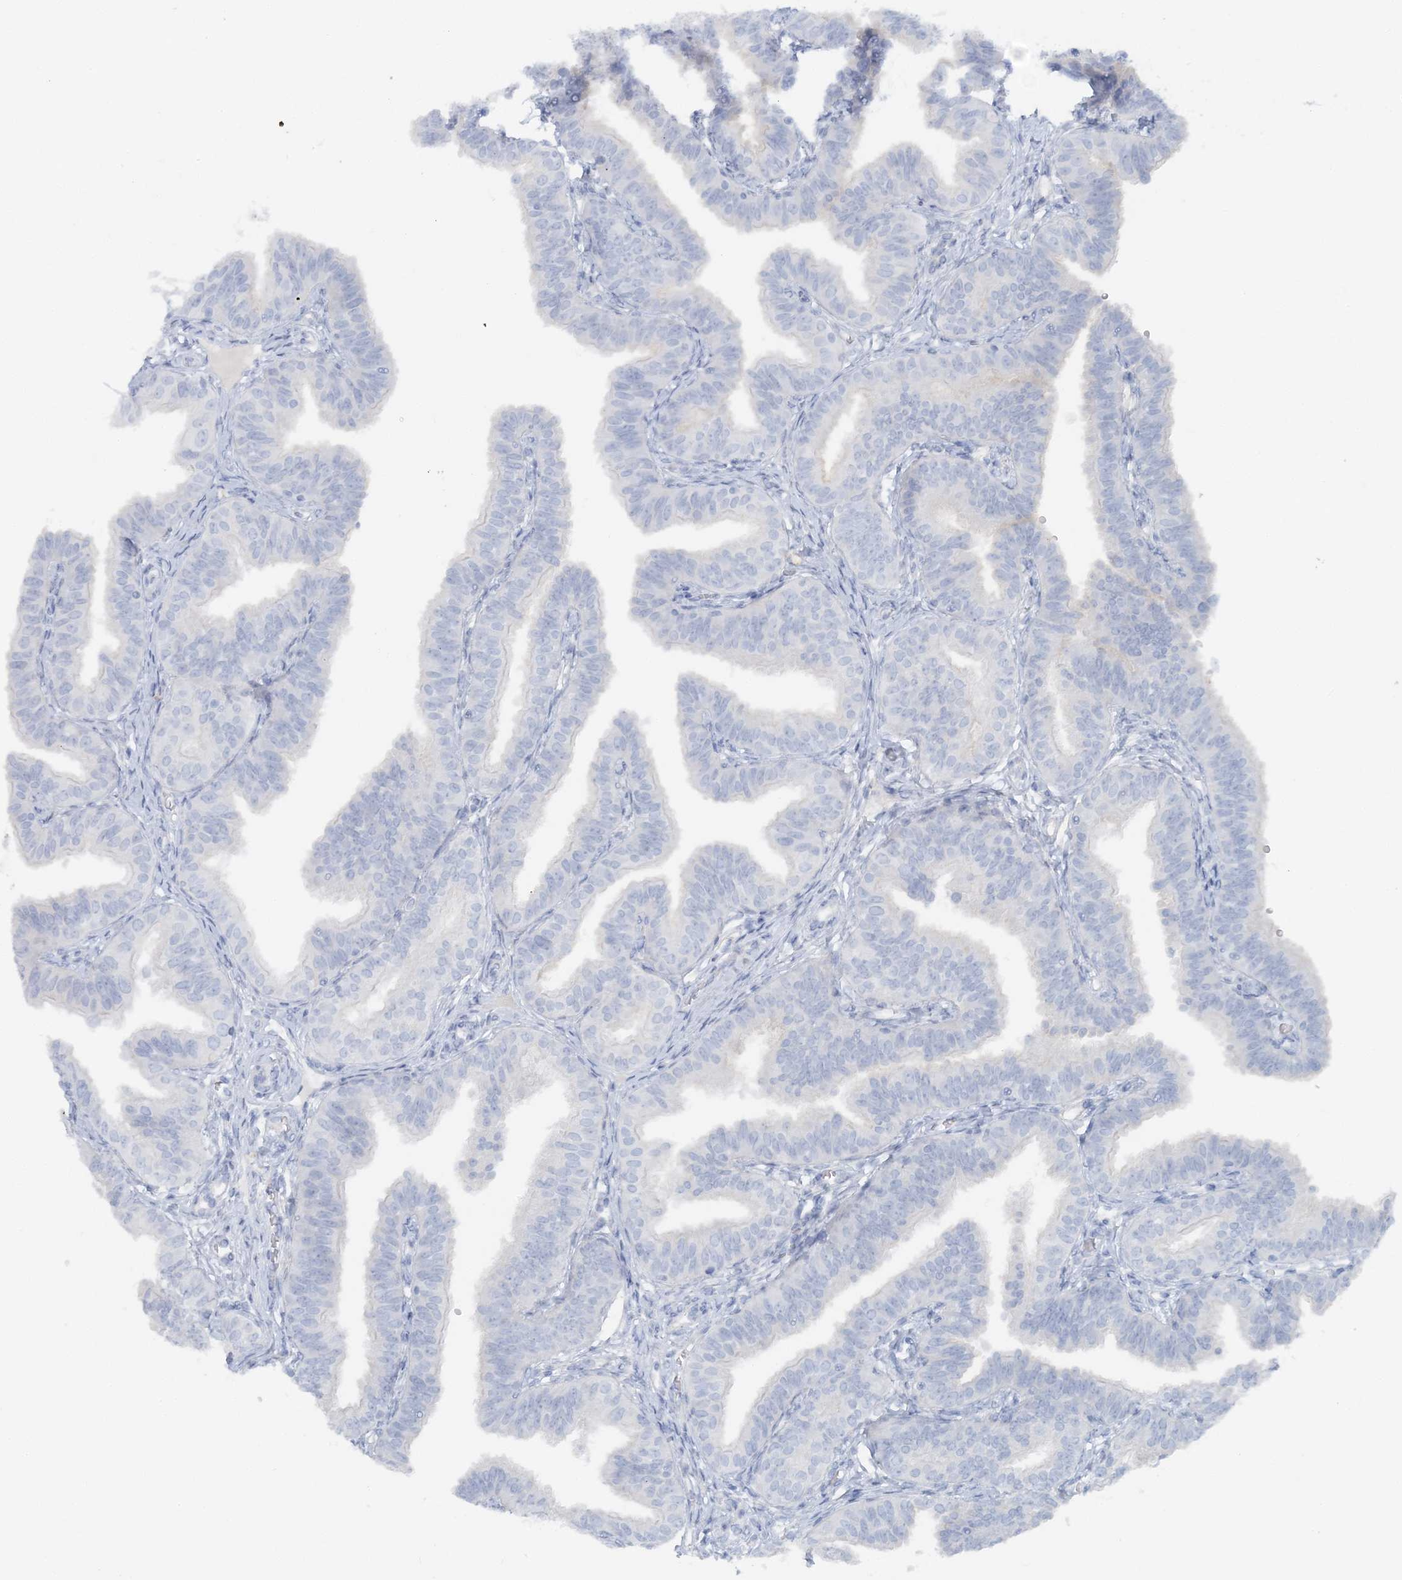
{"staining": {"intensity": "negative", "quantity": "none", "location": "none"}, "tissue": "fallopian tube", "cell_type": "Glandular cells", "image_type": "normal", "snomed": [{"axis": "morphology", "description": "Normal tissue, NOS"}, {"axis": "topography", "description": "Fallopian tube"}], "caption": "IHC of normal fallopian tube demonstrates no expression in glandular cells.", "gene": "ATP11A", "patient": {"sex": "female", "age": 35}}